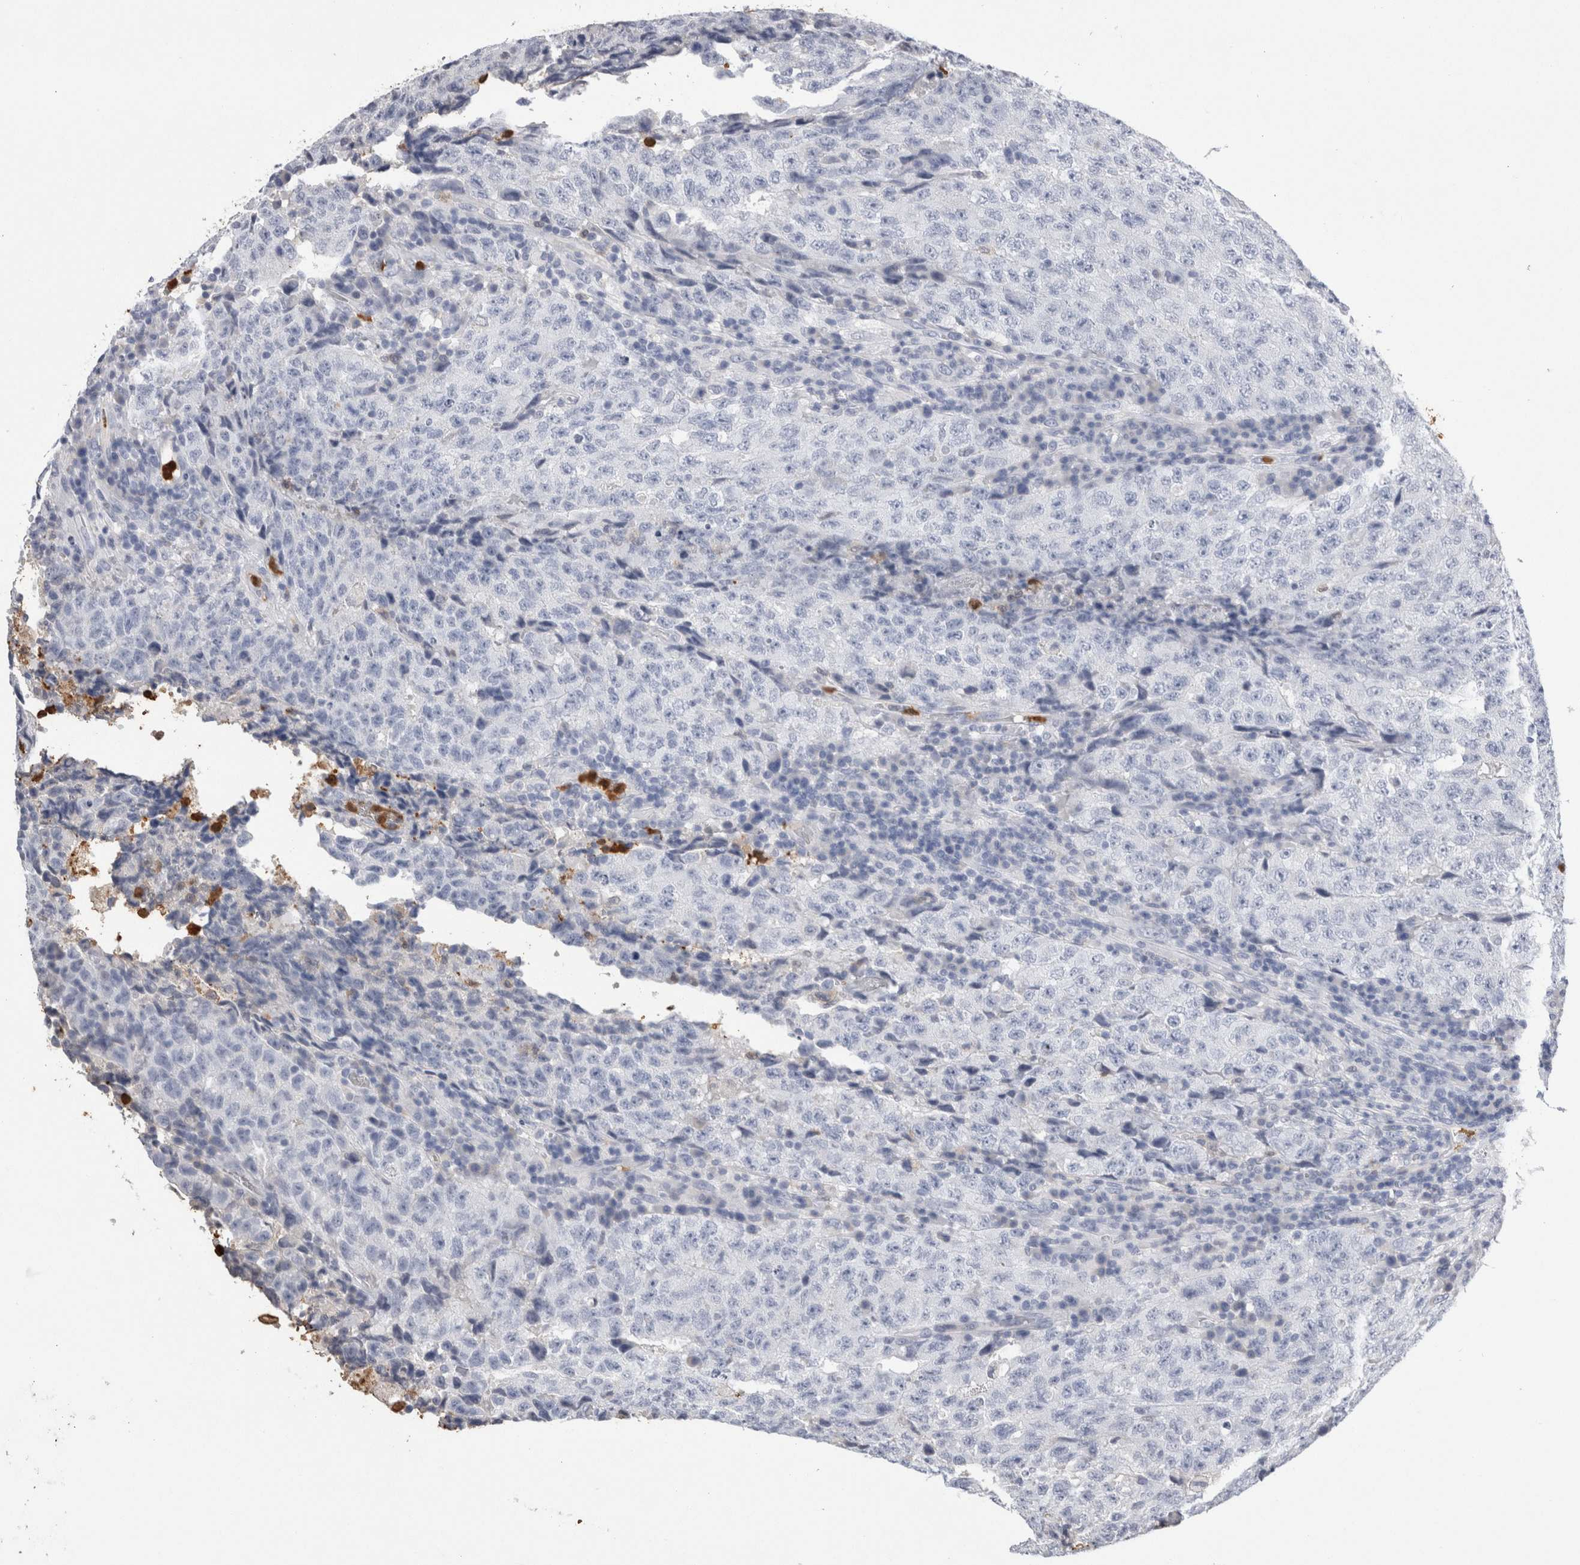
{"staining": {"intensity": "negative", "quantity": "none", "location": "none"}, "tissue": "testis cancer", "cell_type": "Tumor cells", "image_type": "cancer", "snomed": [{"axis": "morphology", "description": "Necrosis, NOS"}, {"axis": "morphology", "description": "Carcinoma, Embryonal, NOS"}, {"axis": "topography", "description": "Testis"}], "caption": "A micrograph of testis embryonal carcinoma stained for a protein exhibits no brown staining in tumor cells.", "gene": "S100A12", "patient": {"sex": "male", "age": 19}}